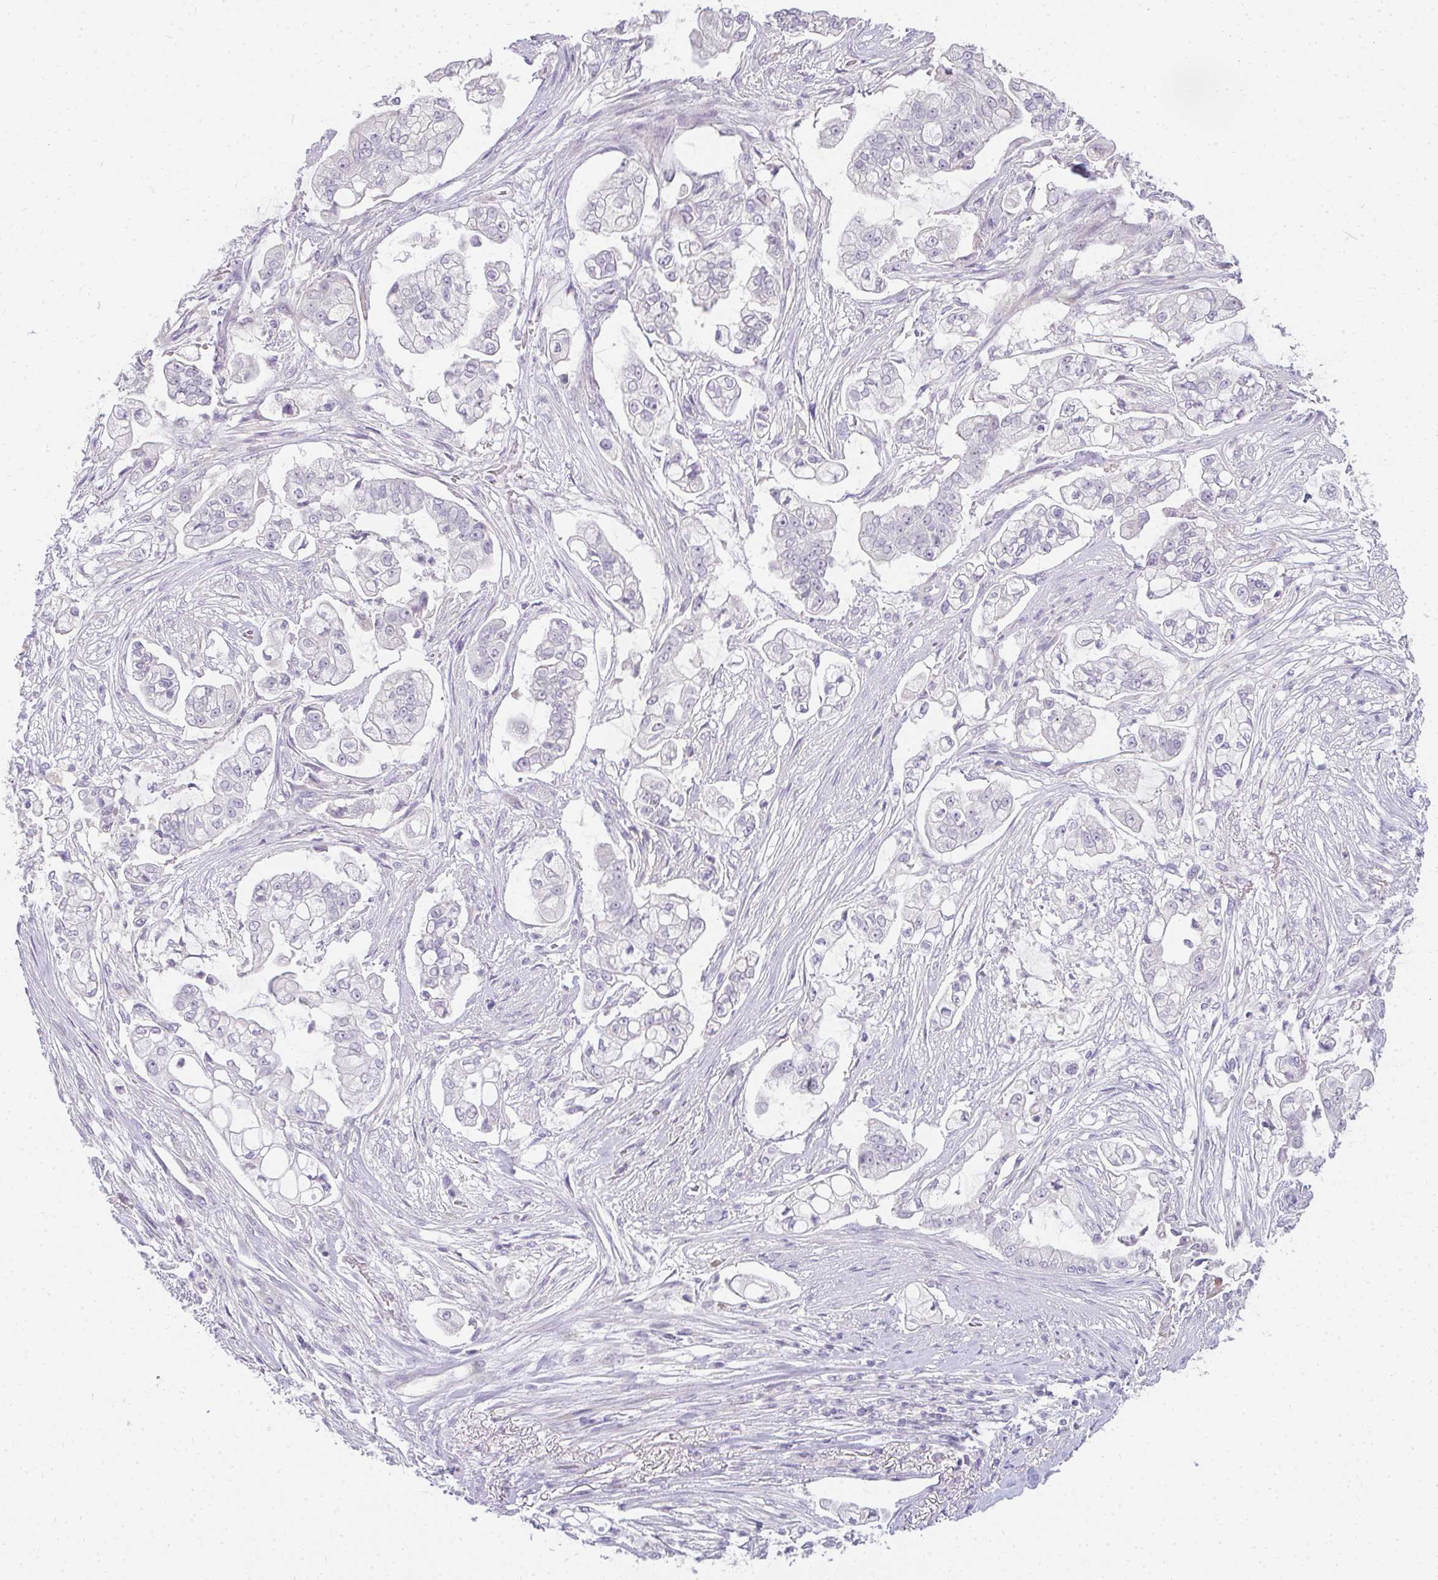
{"staining": {"intensity": "negative", "quantity": "none", "location": "none"}, "tissue": "pancreatic cancer", "cell_type": "Tumor cells", "image_type": "cancer", "snomed": [{"axis": "morphology", "description": "Adenocarcinoma, NOS"}, {"axis": "topography", "description": "Pancreas"}], "caption": "Tumor cells are negative for brown protein staining in pancreatic adenocarcinoma.", "gene": "PPP1R3G", "patient": {"sex": "female", "age": 69}}